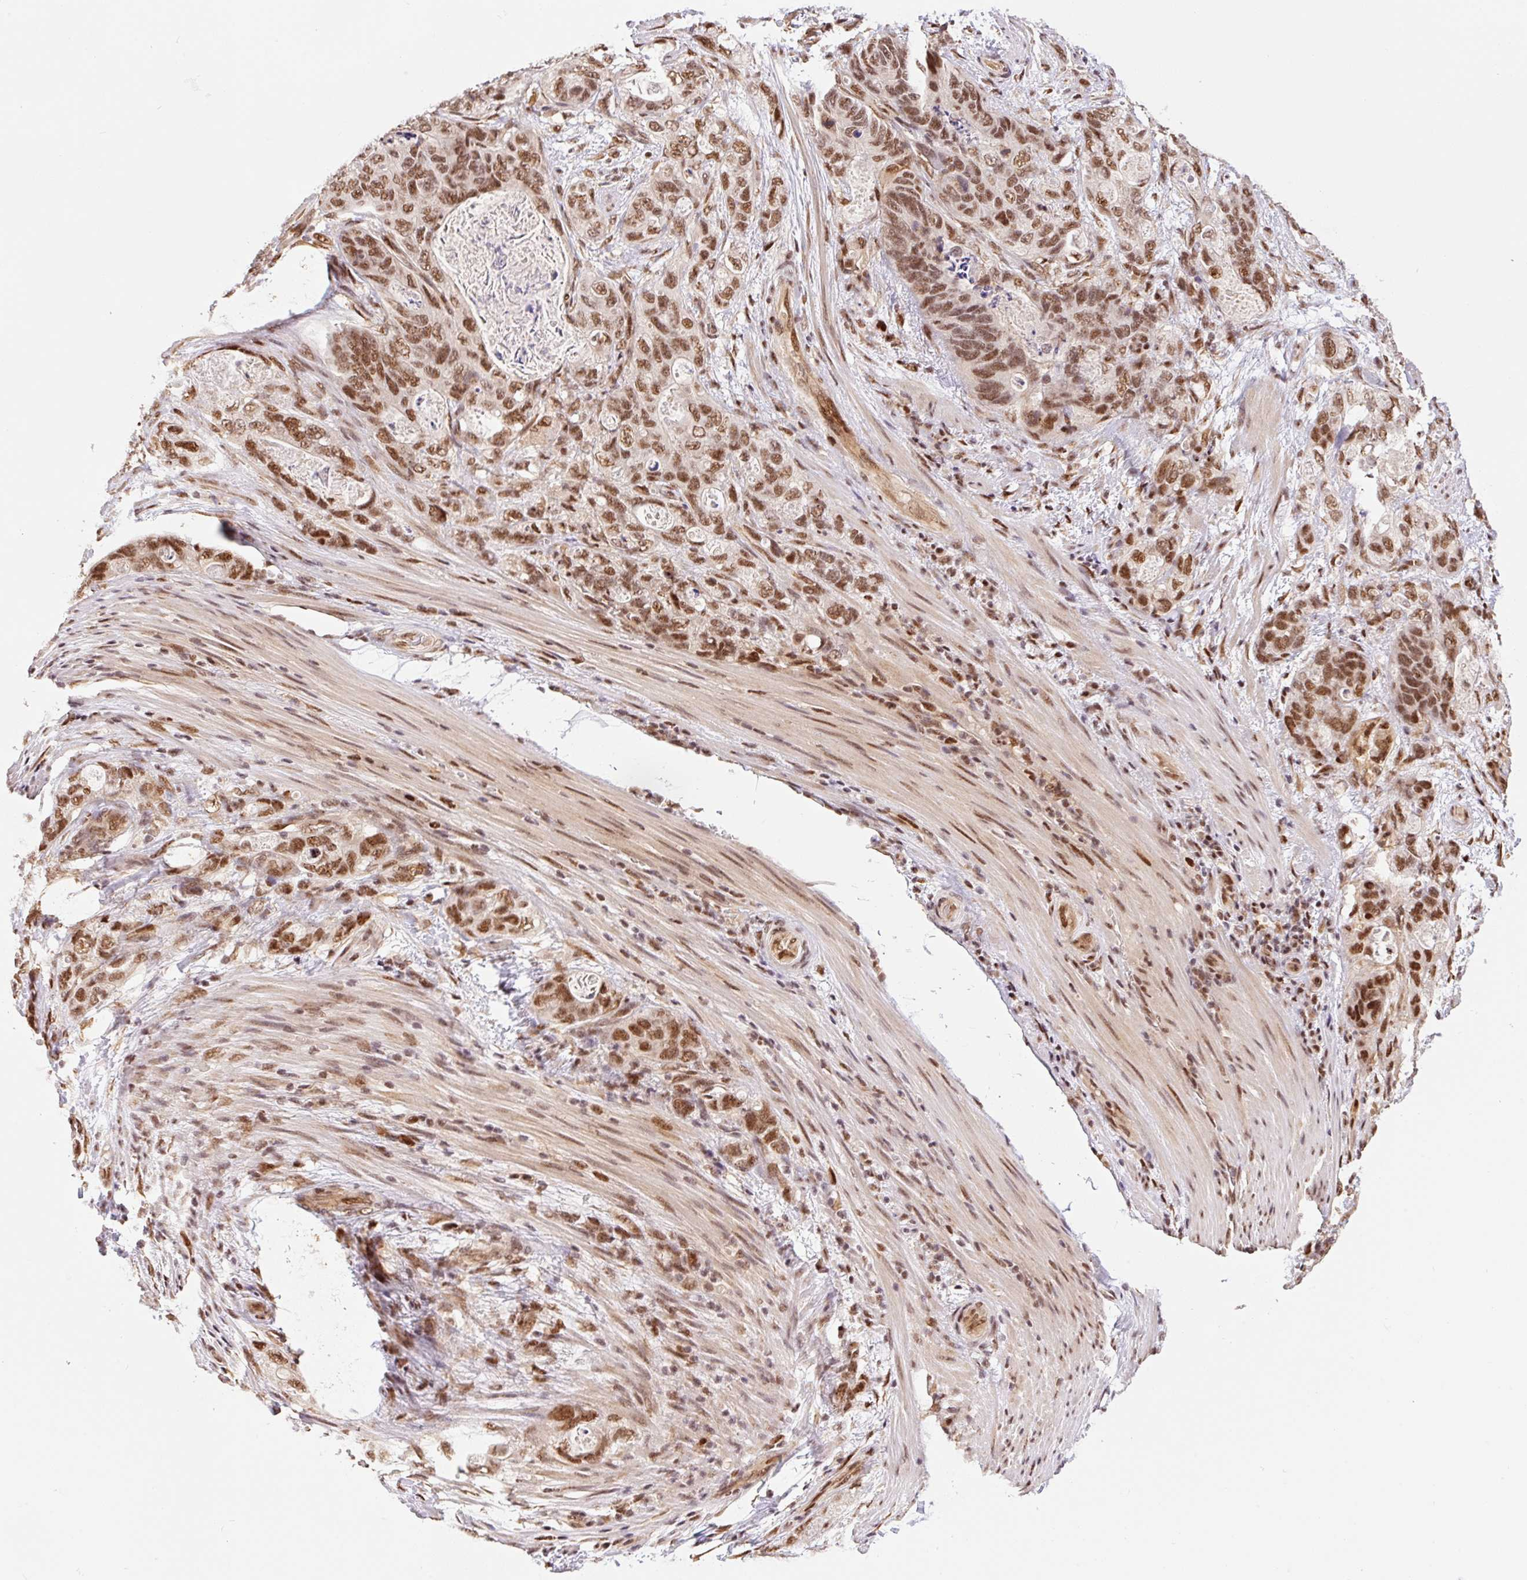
{"staining": {"intensity": "moderate", "quantity": ">75%", "location": "nuclear"}, "tissue": "stomach cancer", "cell_type": "Tumor cells", "image_type": "cancer", "snomed": [{"axis": "morphology", "description": "Normal tissue, NOS"}, {"axis": "morphology", "description": "Adenocarcinoma, NOS"}, {"axis": "topography", "description": "Stomach"}], "caption": "Stomach adenocarcinoma was stained to show a protein in brown. There is medium levels of moderate nuclear expression in approximately >75% of tumor cells.", "gene": "INTS8", "patient": {"sex": "female", "age": 89}}